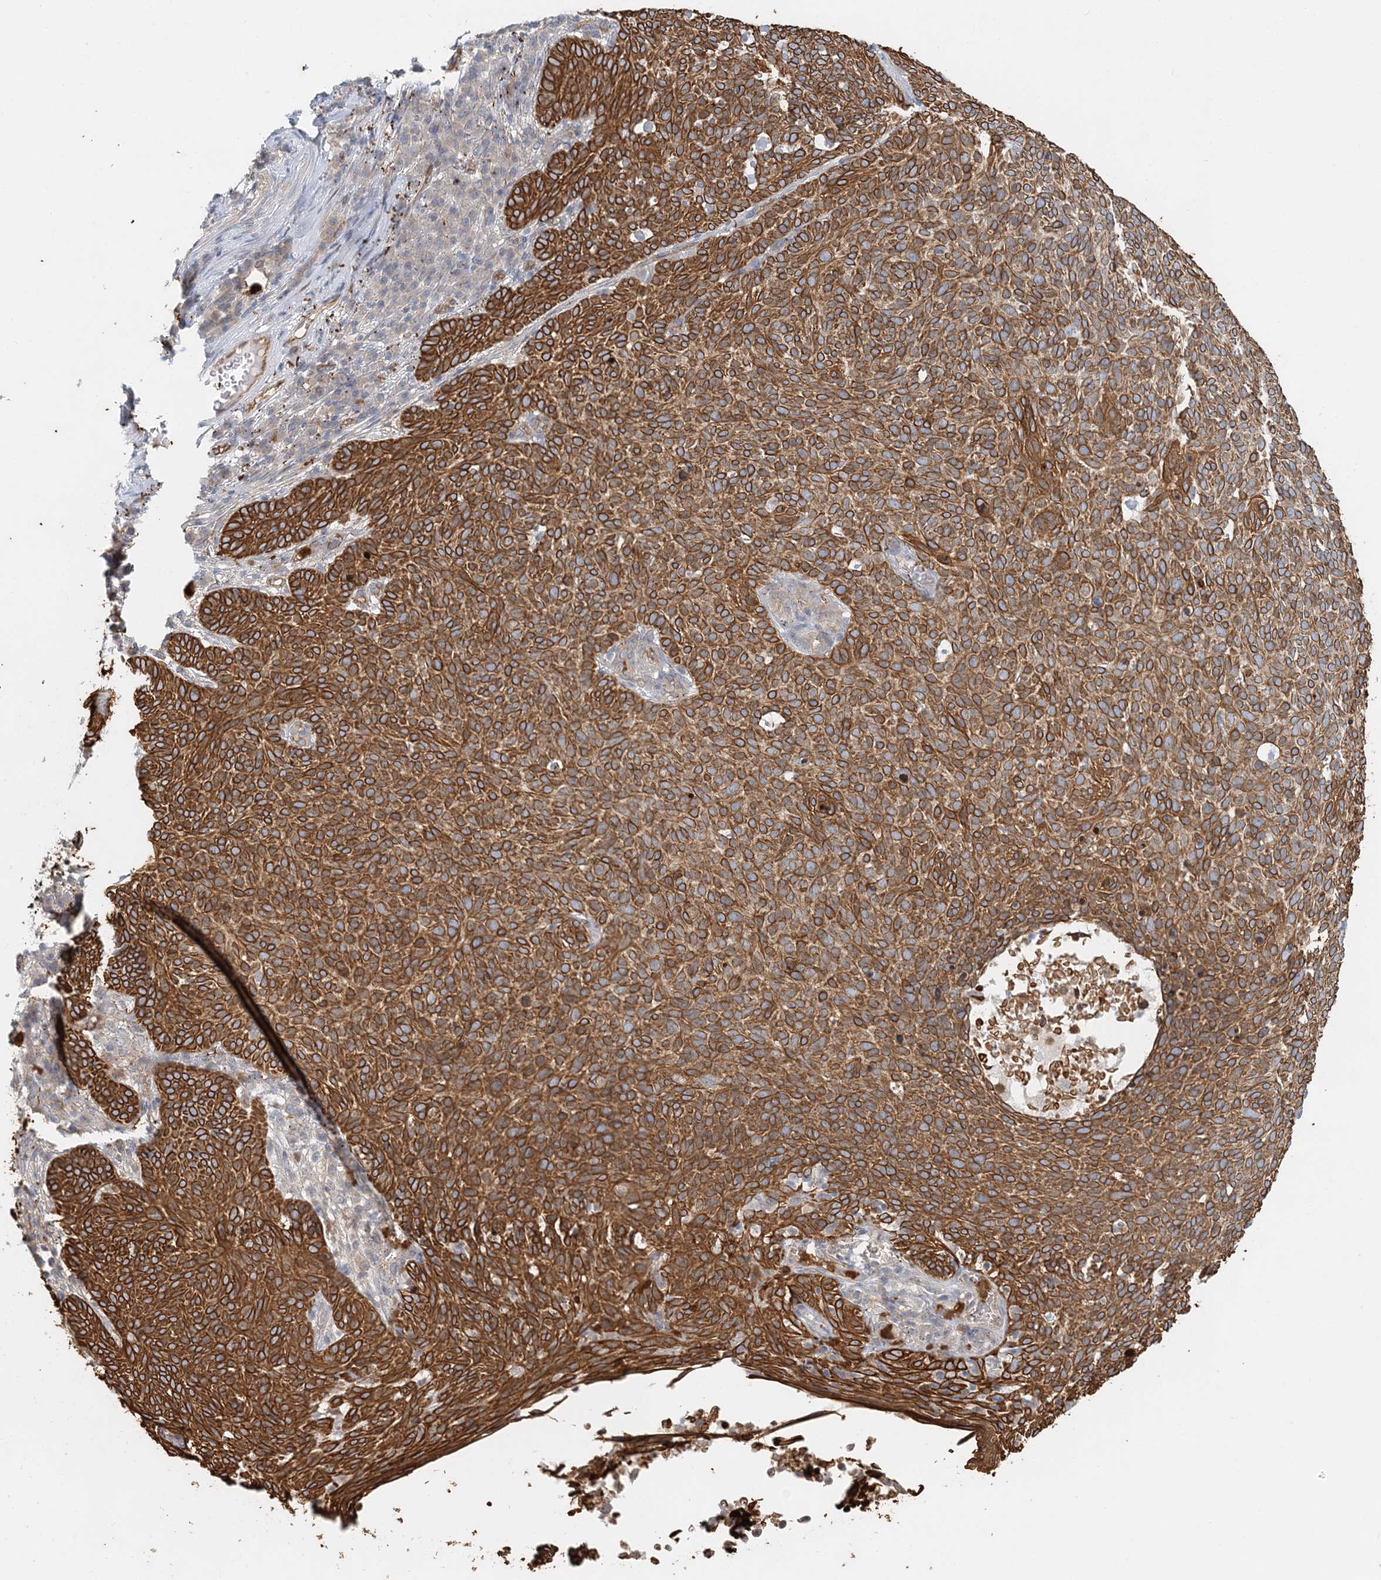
{"staining": {"intensity": "strong", "quantity": ">75%", "location": "cytoplasmic/membranous"}, "tissue": "skin cancer", "cell_type": "Tumor cells", "image_type": "cancer", "snomed": [{"axis": "morphology", "description": "Squamous cell carcinoma, NOS"}, {"axis": "topography", "description": "Skin"}], "caption": "Tumor cells show high levels of strong cytoplasmic/membranous staining in approximately >75% of cells in human skin cancer (squamous cell carcinoma).", "gene": "DNAH1", "patient": {"sex": "female", "age": 90}}